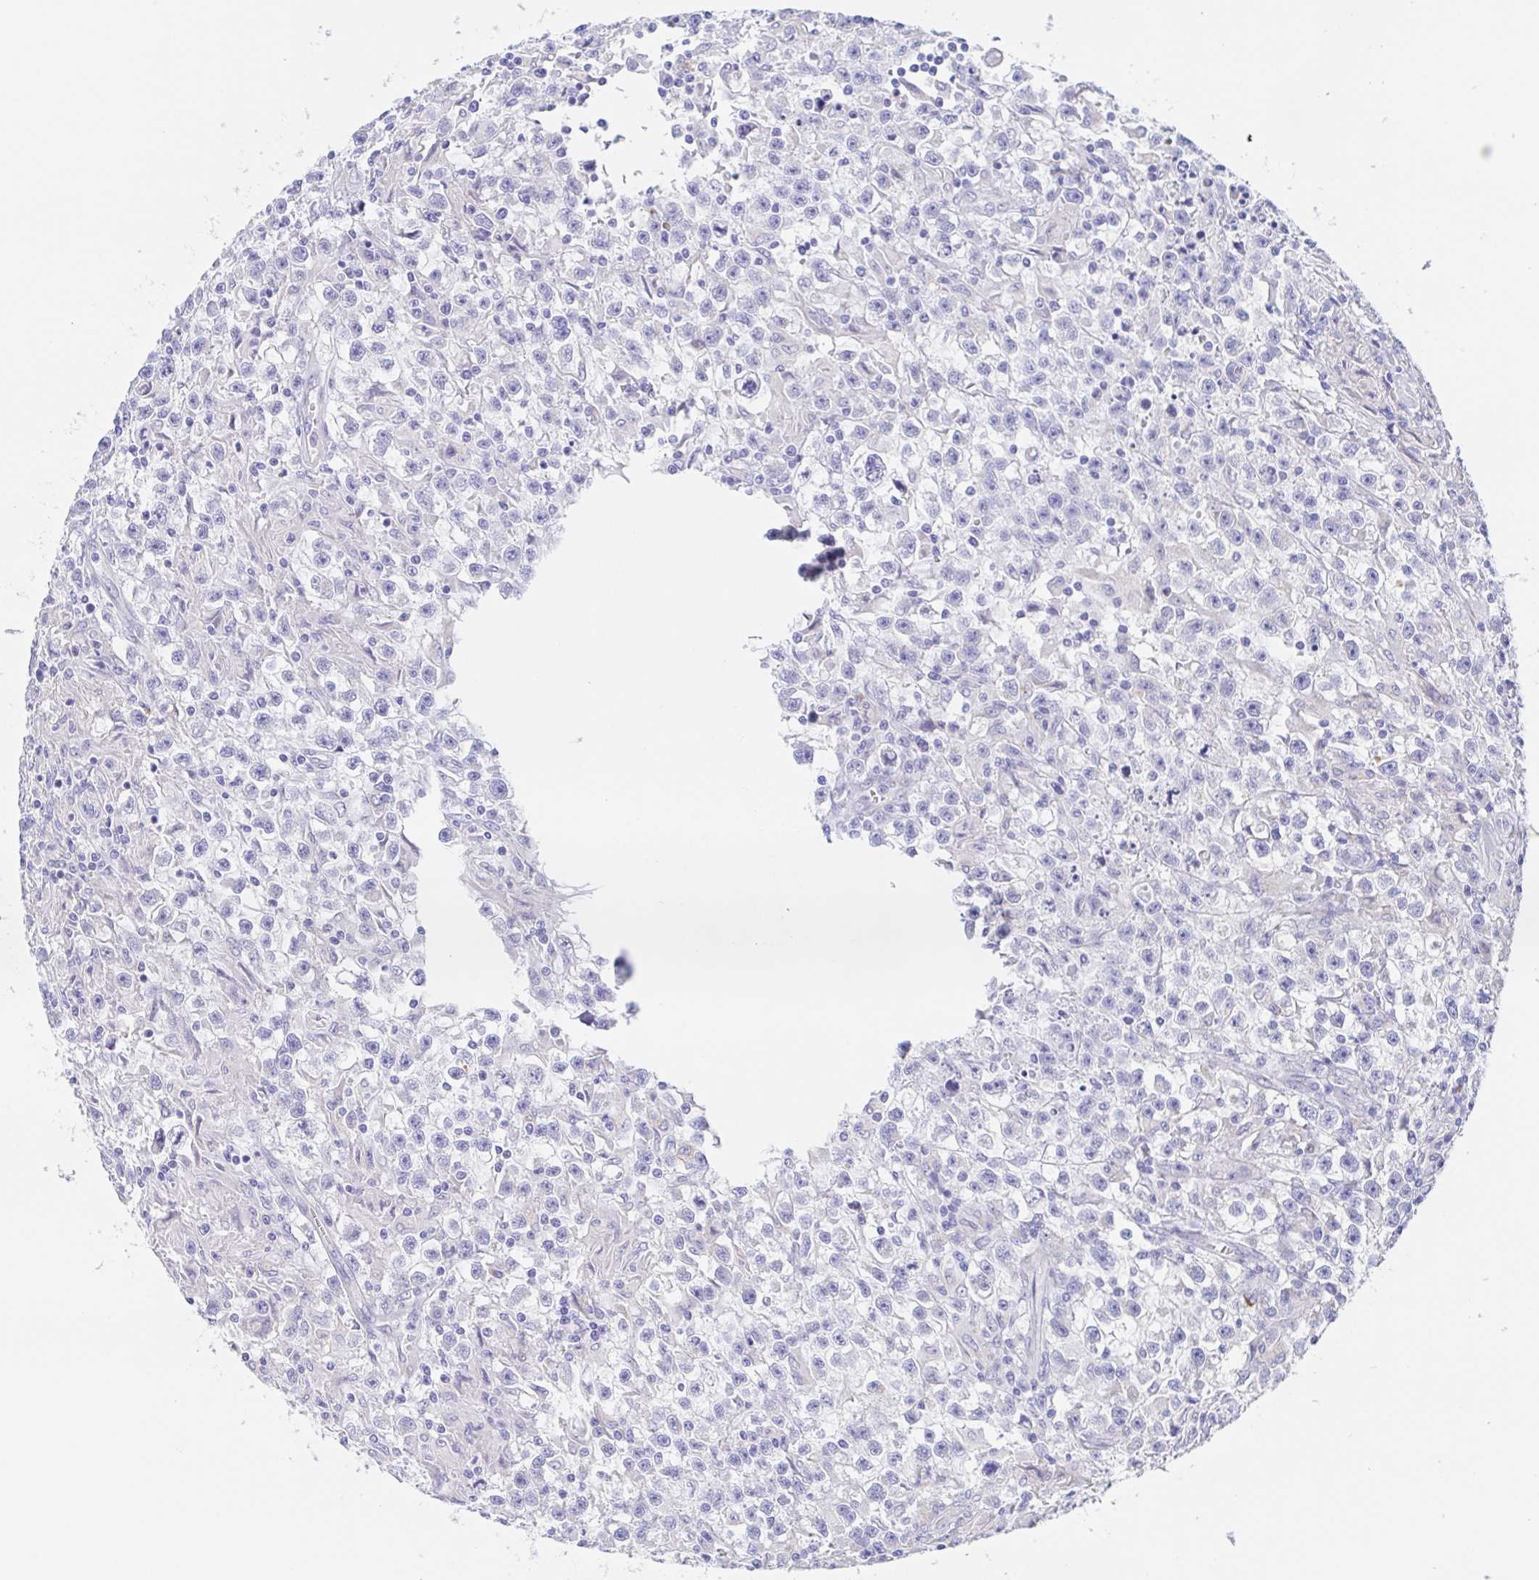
{"staining": {"intensity": "negative", "quantity": "none", "location": "none"}, "tissue": "testis cancer", "cell_type": "Tumor cells", "image_type": "cancer", "snomed": [{"axis": "morphology", "description": "Seminoma, NOS"}, {"axis": "topography", "description": "Testis"}], "caption": "Immunohistochemistry photomicrograph of neoplastic tissue: human testis cancer stained with DAB shows no significant protein expression in tumor cells.", "gene": "SCG3", "patient": {"sex": "male", "age": 31}}